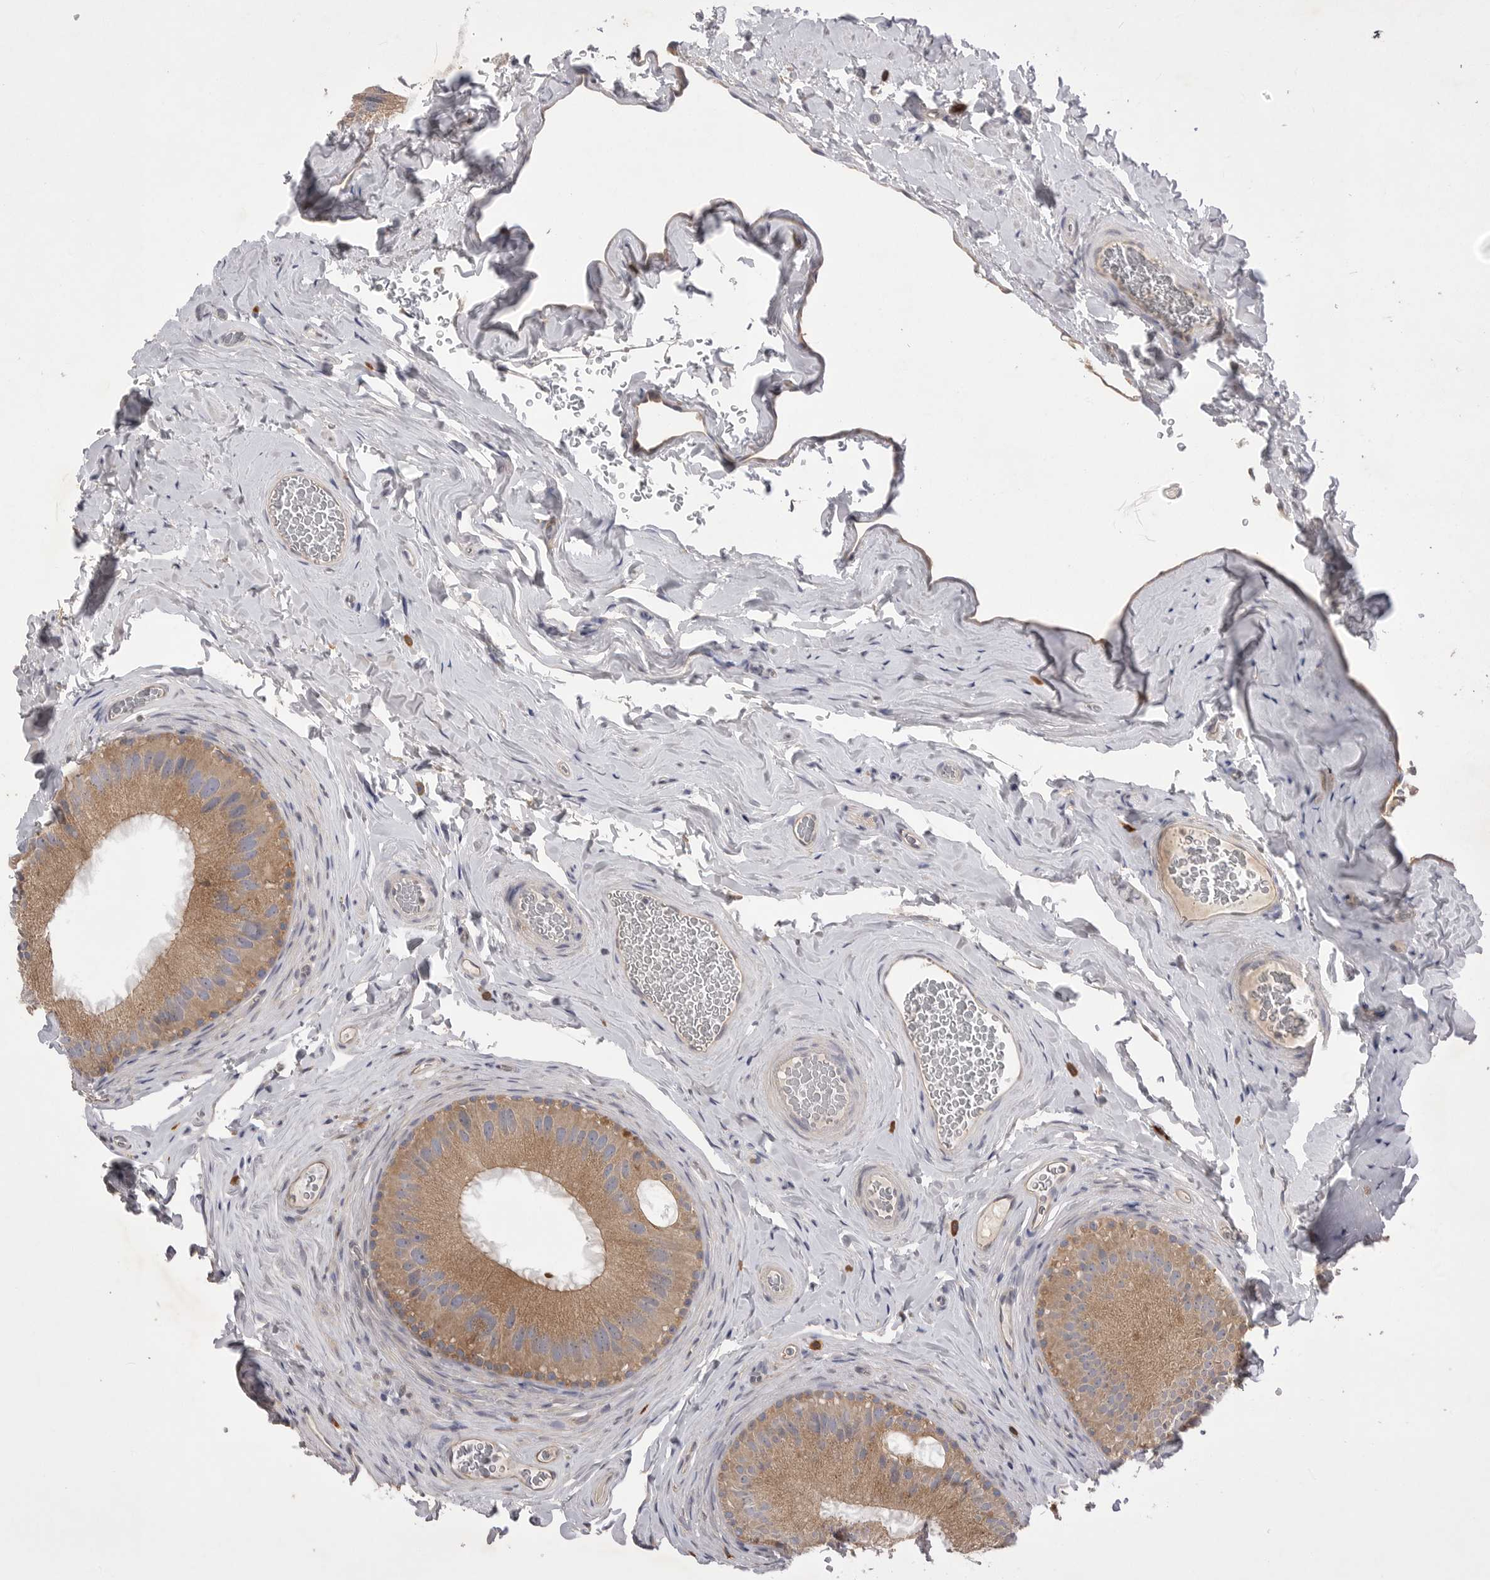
{"staining": {"intensity": "moderate", "quantity": ">75%", "location": "cytoplasmic/membranous"}, "tissue": "epididymis", "cell_type": "Glandular cells", "image_type": "normal", "snomed": [{"axis": "morphology", "description": "Normal tissue, NOS"}, {"axis": "topography", "description": "Vascular tissue"}, {"axis": "topography", "description": "Epididymis"}], "caption": "Benign epididymis demonstrates moderate cytoplasmic/membranous expression in approximately >75% of glandular cells.", "gene": "VAC14", "patient": {"sex": "male", "age": 49}}